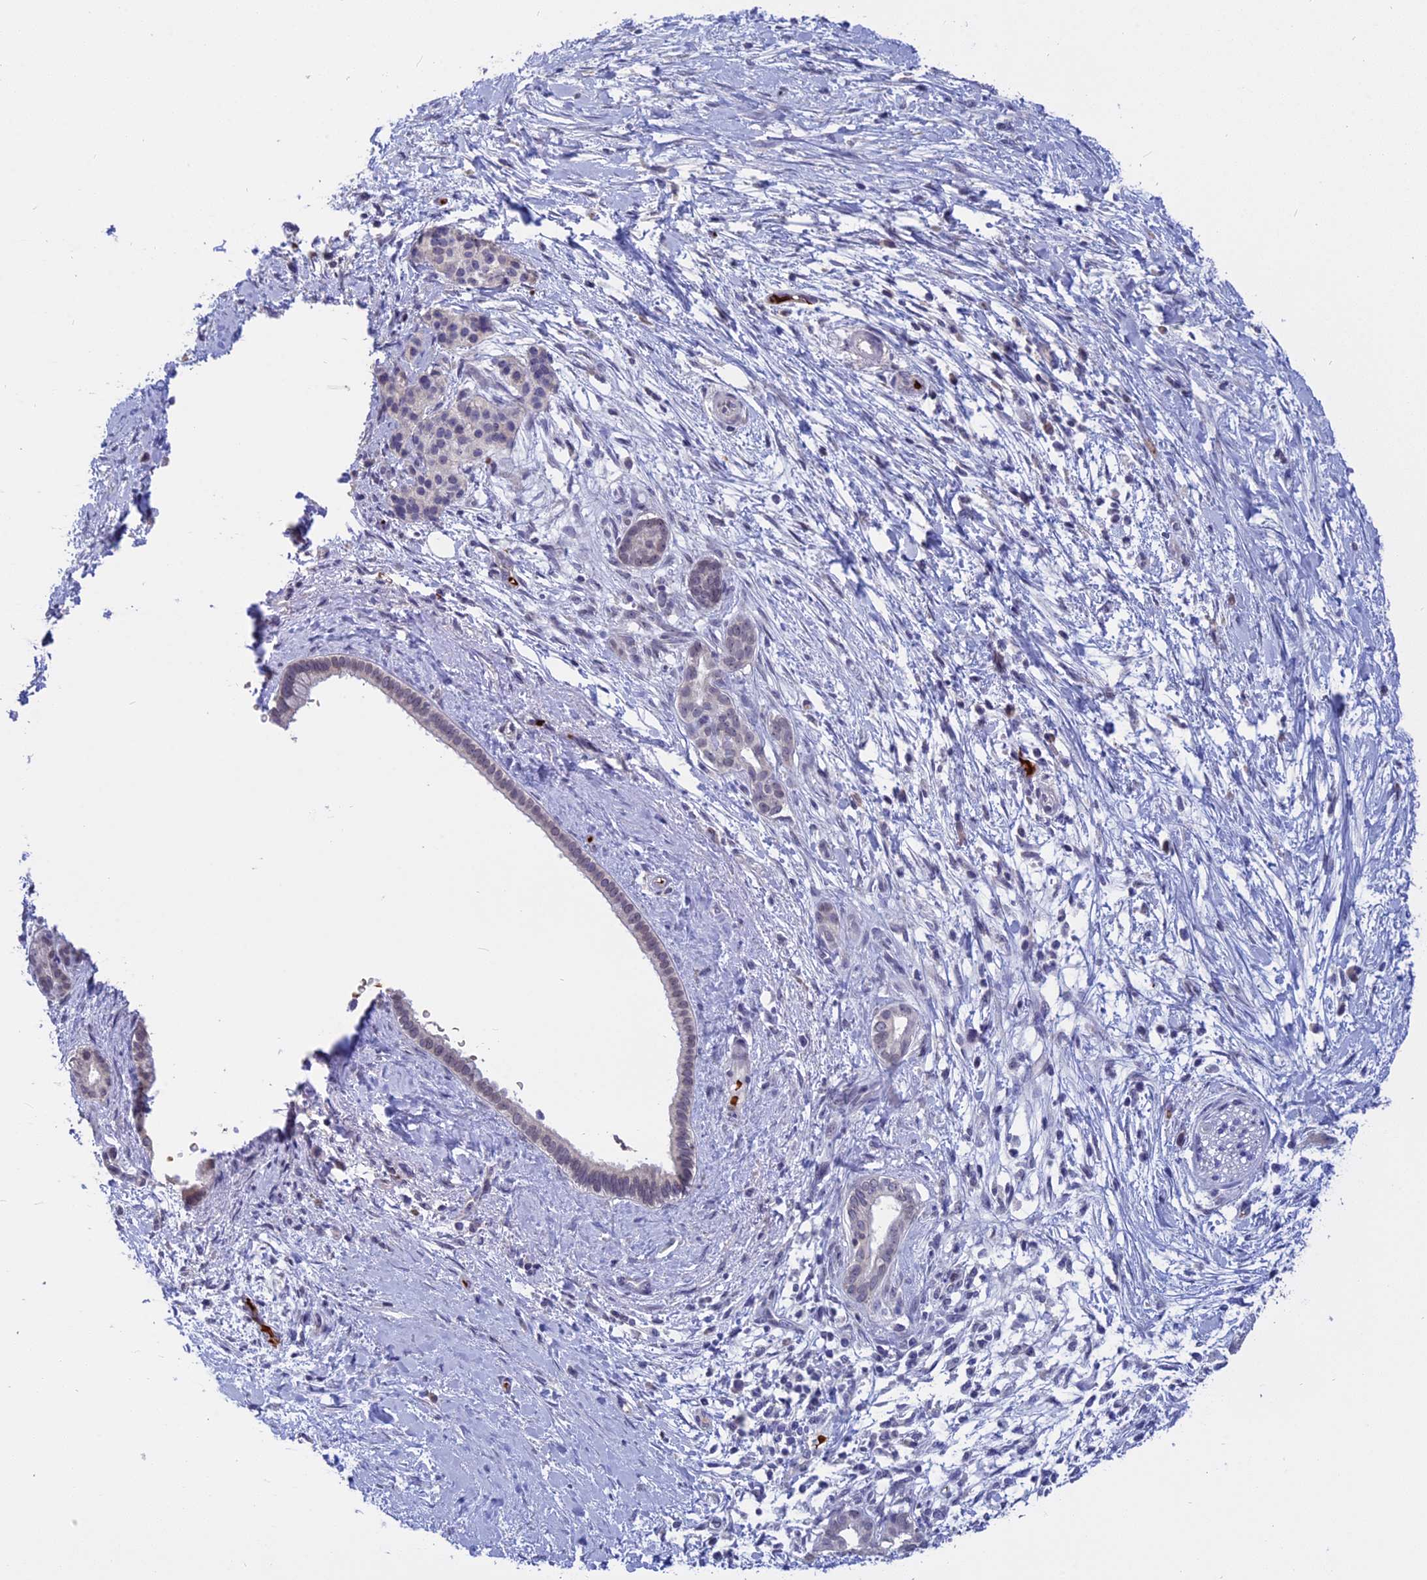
{"staining": {"intensity": "negative", "quantity": "none", "location": "none"}, "tissue": "pancreatic cancer", "cell_type": "Tumor cells", "image_type": "cancer", "snomed": [{"axis": "morphology", "description": "Adenocarcinoma, NOS"}, {"axis": "topography", "description": "Pancreas"}], "caption": "Immunohistochemistry image of neoplastic tissue: human pancreatic cancer stained with DAB (3,3'-diaminobenzidine) exhibits no significant protein expression in tumor cells.", "gene": "KNOP1", "patient": {"sex": "male", "age": 58}}